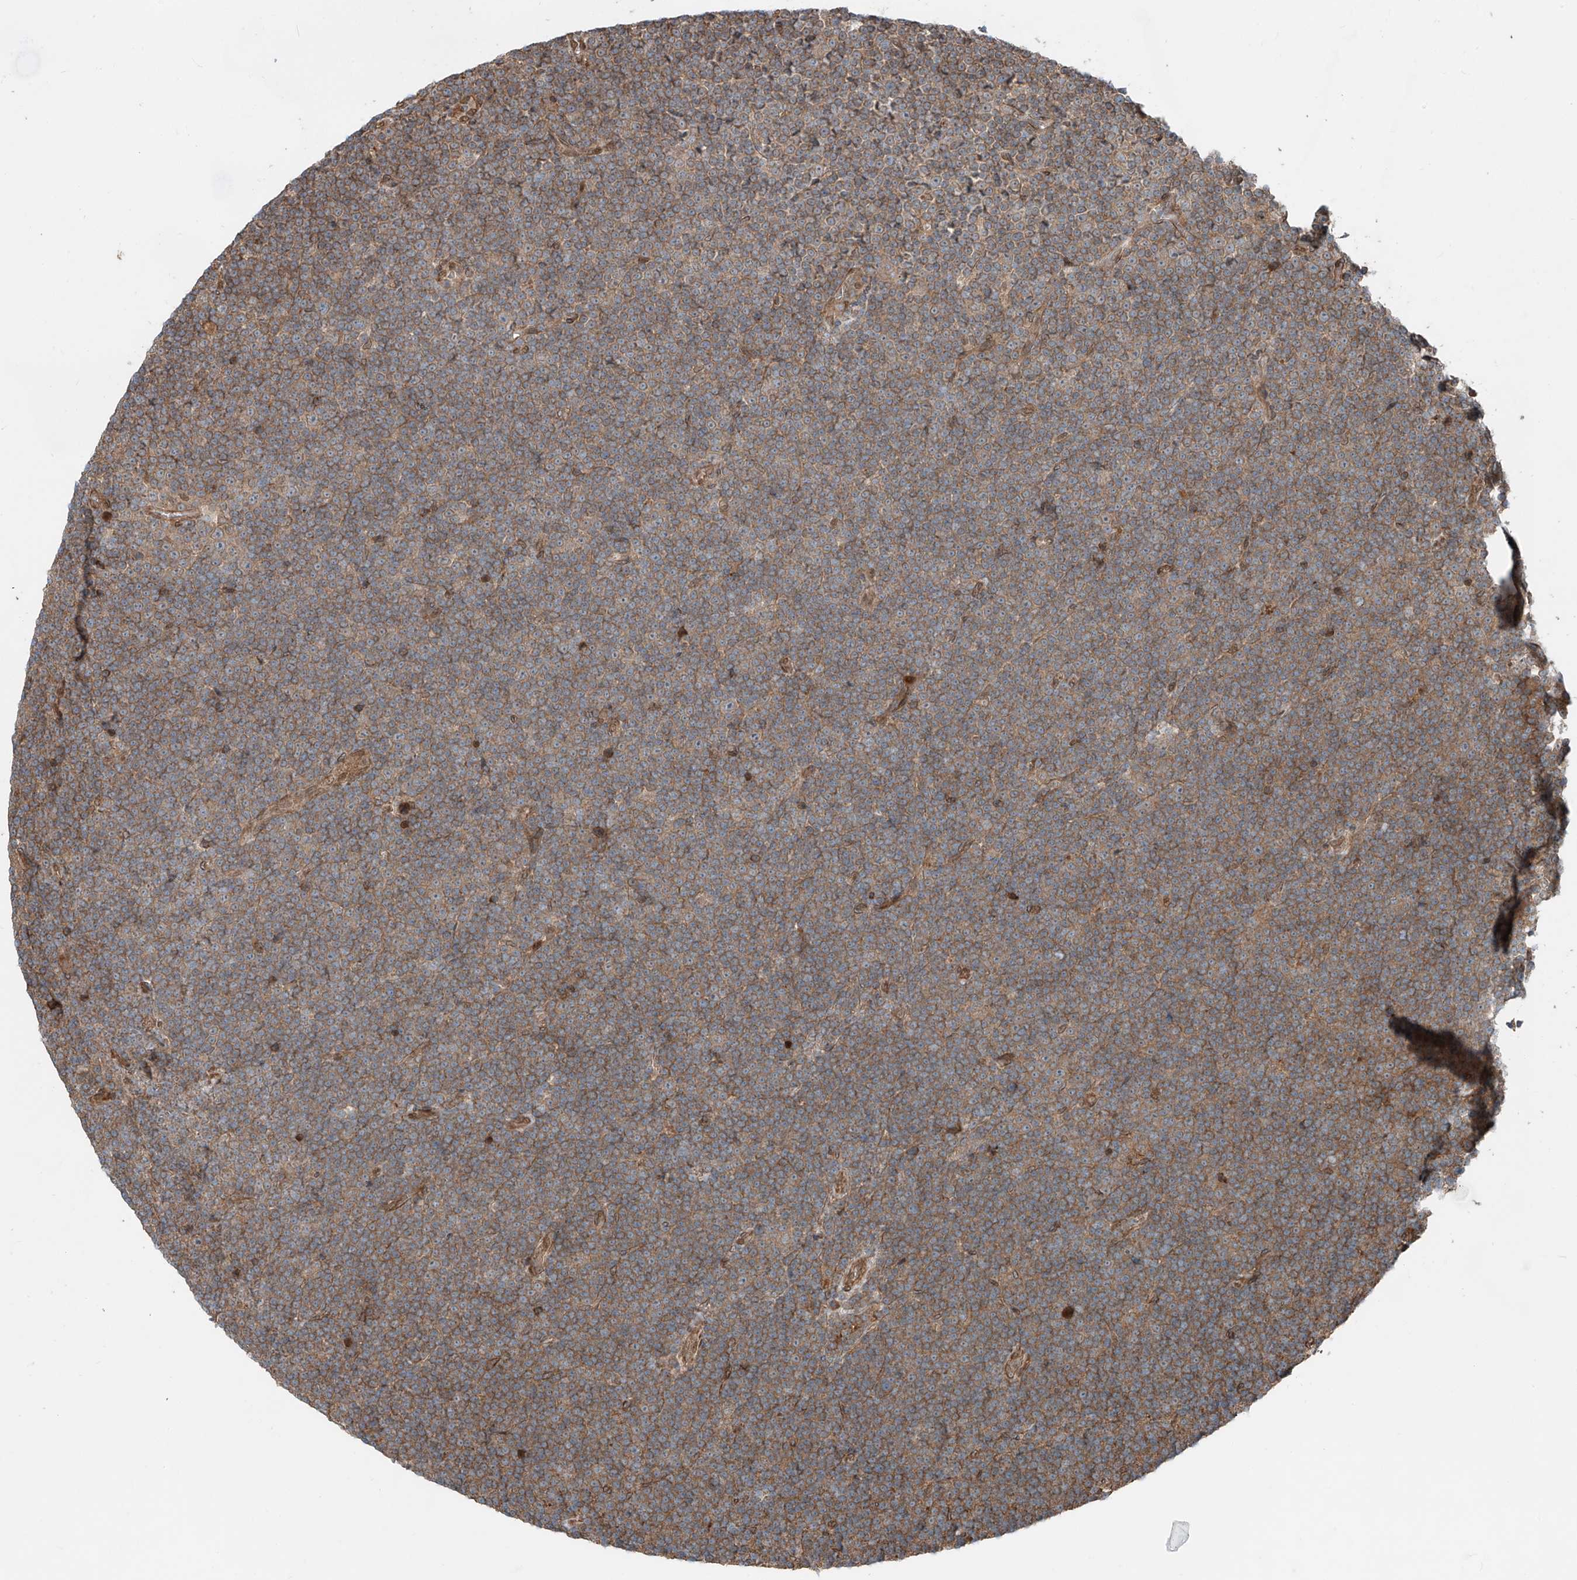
{"staining": {"intensity": "moderate", "quantity": ">75%", "location": "cytoplasmic/membranous"}, "tissue": "lymphoma", "cell_type": "Tumor cells", "image_type": "cancer", "snomed": [{"axis": "morphology", "description": "Malignant lymphoma, non-Hodgkin's type, Low grade"}, {"axis": "topography", "description": "Lymph node"}], "caption": "Lymphoma tissue exhibits moderate cytoplasmic/membranous expression in approximately >75% of tumor cells", "gene": "CEP162", "patient": {"sex": "female", "age": 67}}